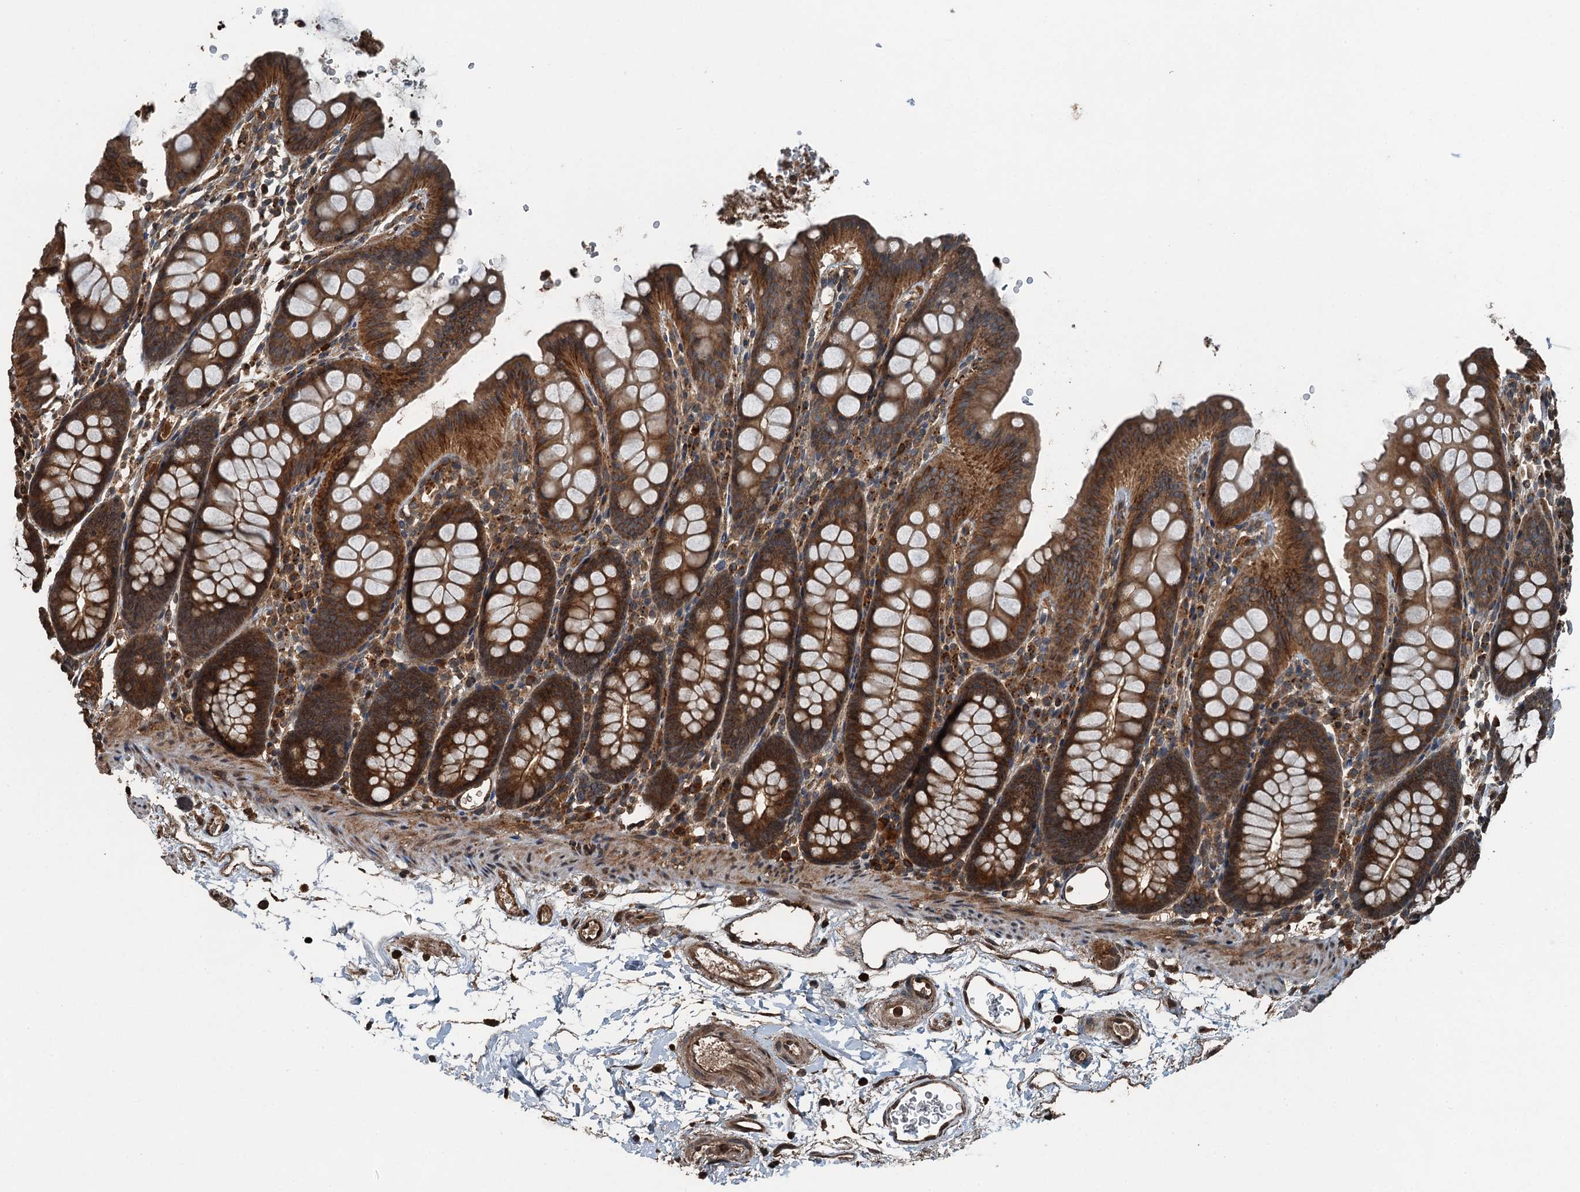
{"staining": {"intensity": "strong", "quantity": ">75%", "location": "cytoplasmic/membranous,nuclear"}, "tissue": "colon", "cell_type": "Endothelial cells", "image_type": "normal", "snomed": [{"axis": "morphology", "description": "Normal tissue, NOS"}, {"axis": "topography", "description": "Colon"}], "caption": "There is high levels of strong cytoplasmic/membranous,nuclear expression in endothelial cells of normal colon, as demonstrated by immunohistochemical staining (brown color).", "gene": "TCTN1", "patient": {"sex": "male", "age": 75}}